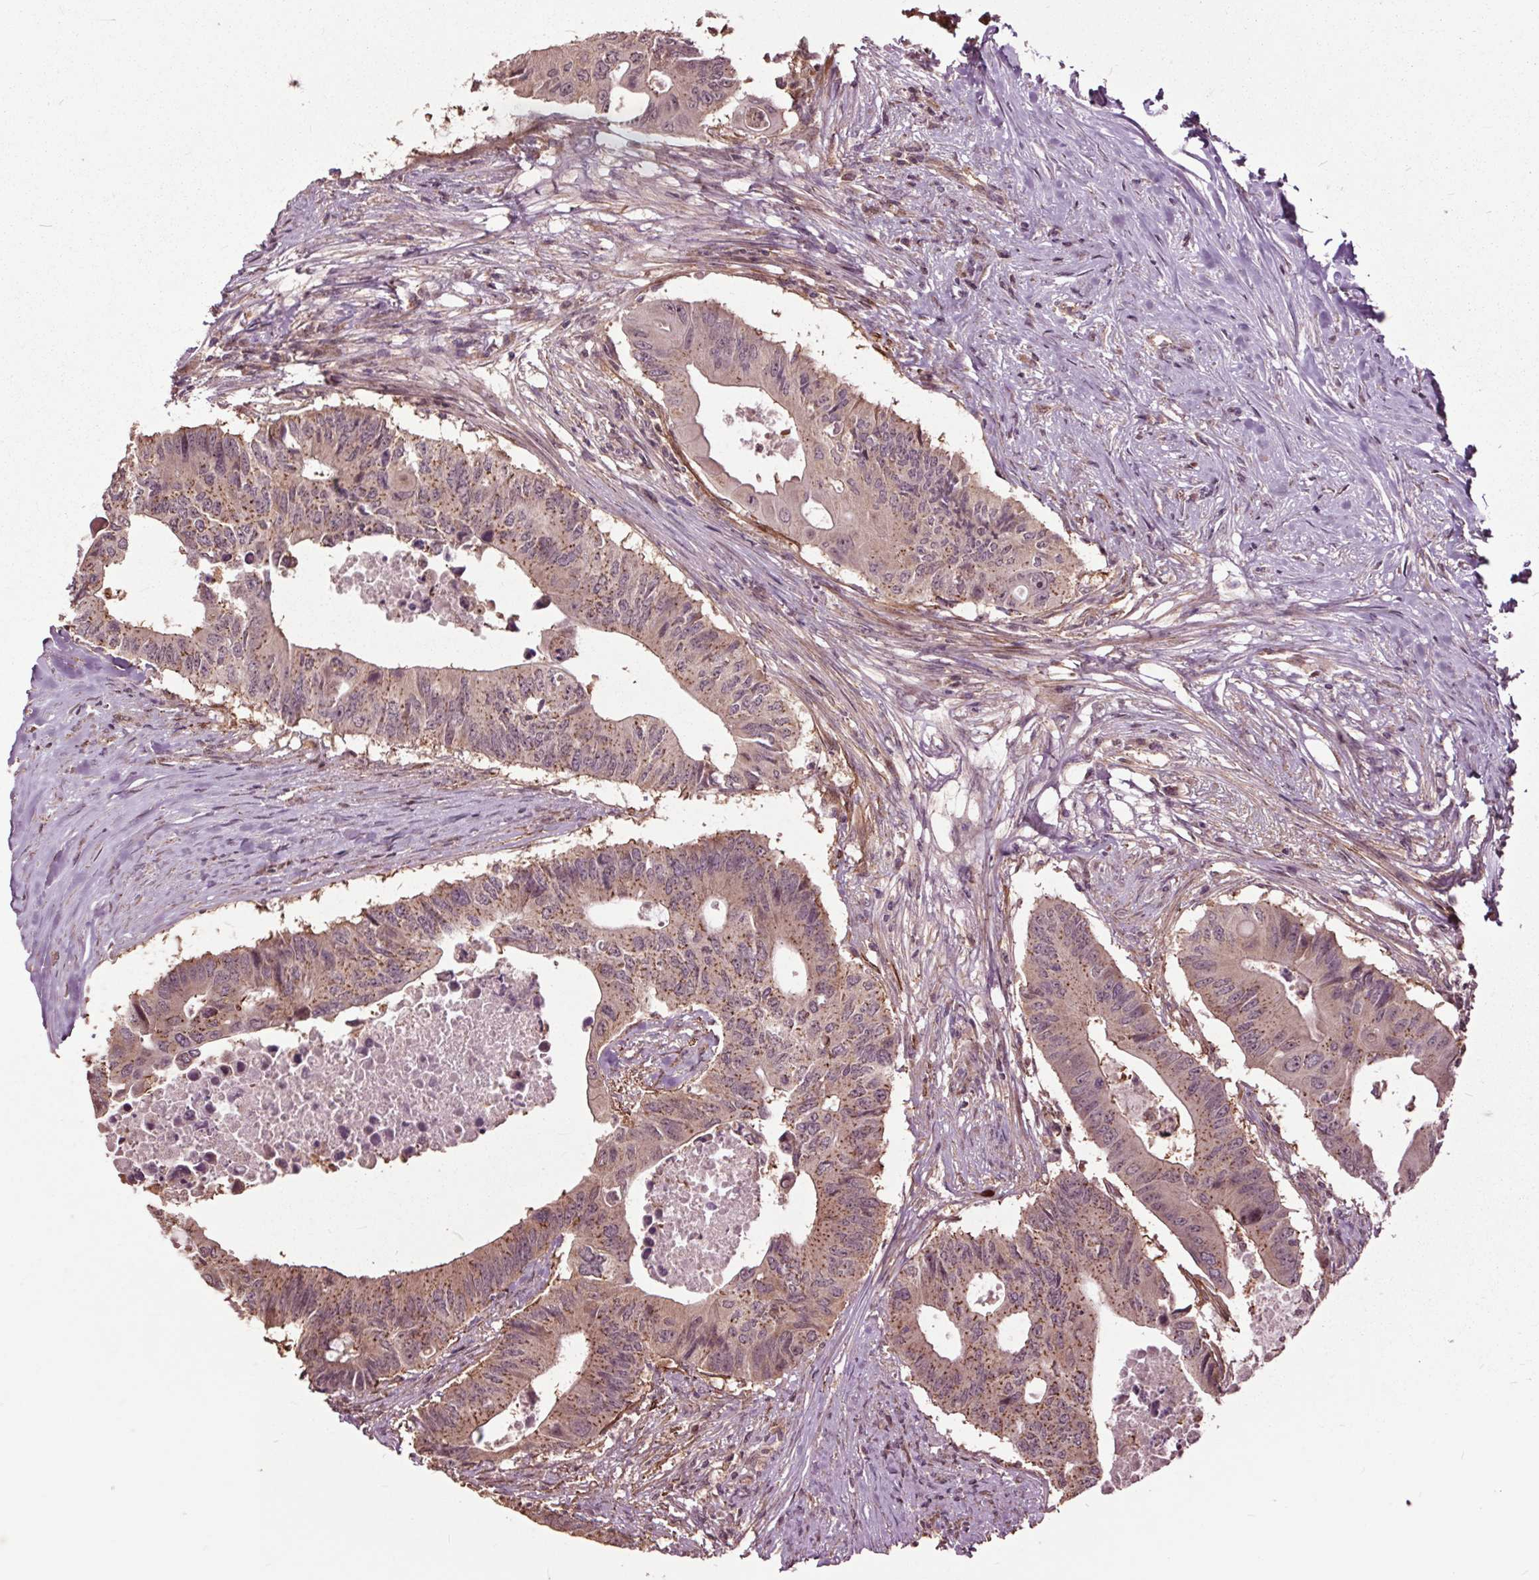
{"staining": {"intensity": "moderate", "quantity": ">75%", "location": "cytoplasmic/membranous"}, "tissue": "colorectal cancer", "cell_type": "Tumor cells", "image_type": "cancer", "snomed": [{"axis": "morphology", "description": "Adenocarcinoma, NOS"}, {"axis": "topography", "description": "Colon"}], "caption": "Protein staining of colorectal cancer (adenocarcinoma) tissue displays moderate cytoplasmic/membranous expression in about >75% of tumor cells. The staining is performed using DAB (3,3'-diaminobenzidine) brown chromogen to label protein expression. The nuclei are counter-stained blue using hematoxylin.", "gene": "CEP95", "patient": {"sex": "male", "age": 71}}